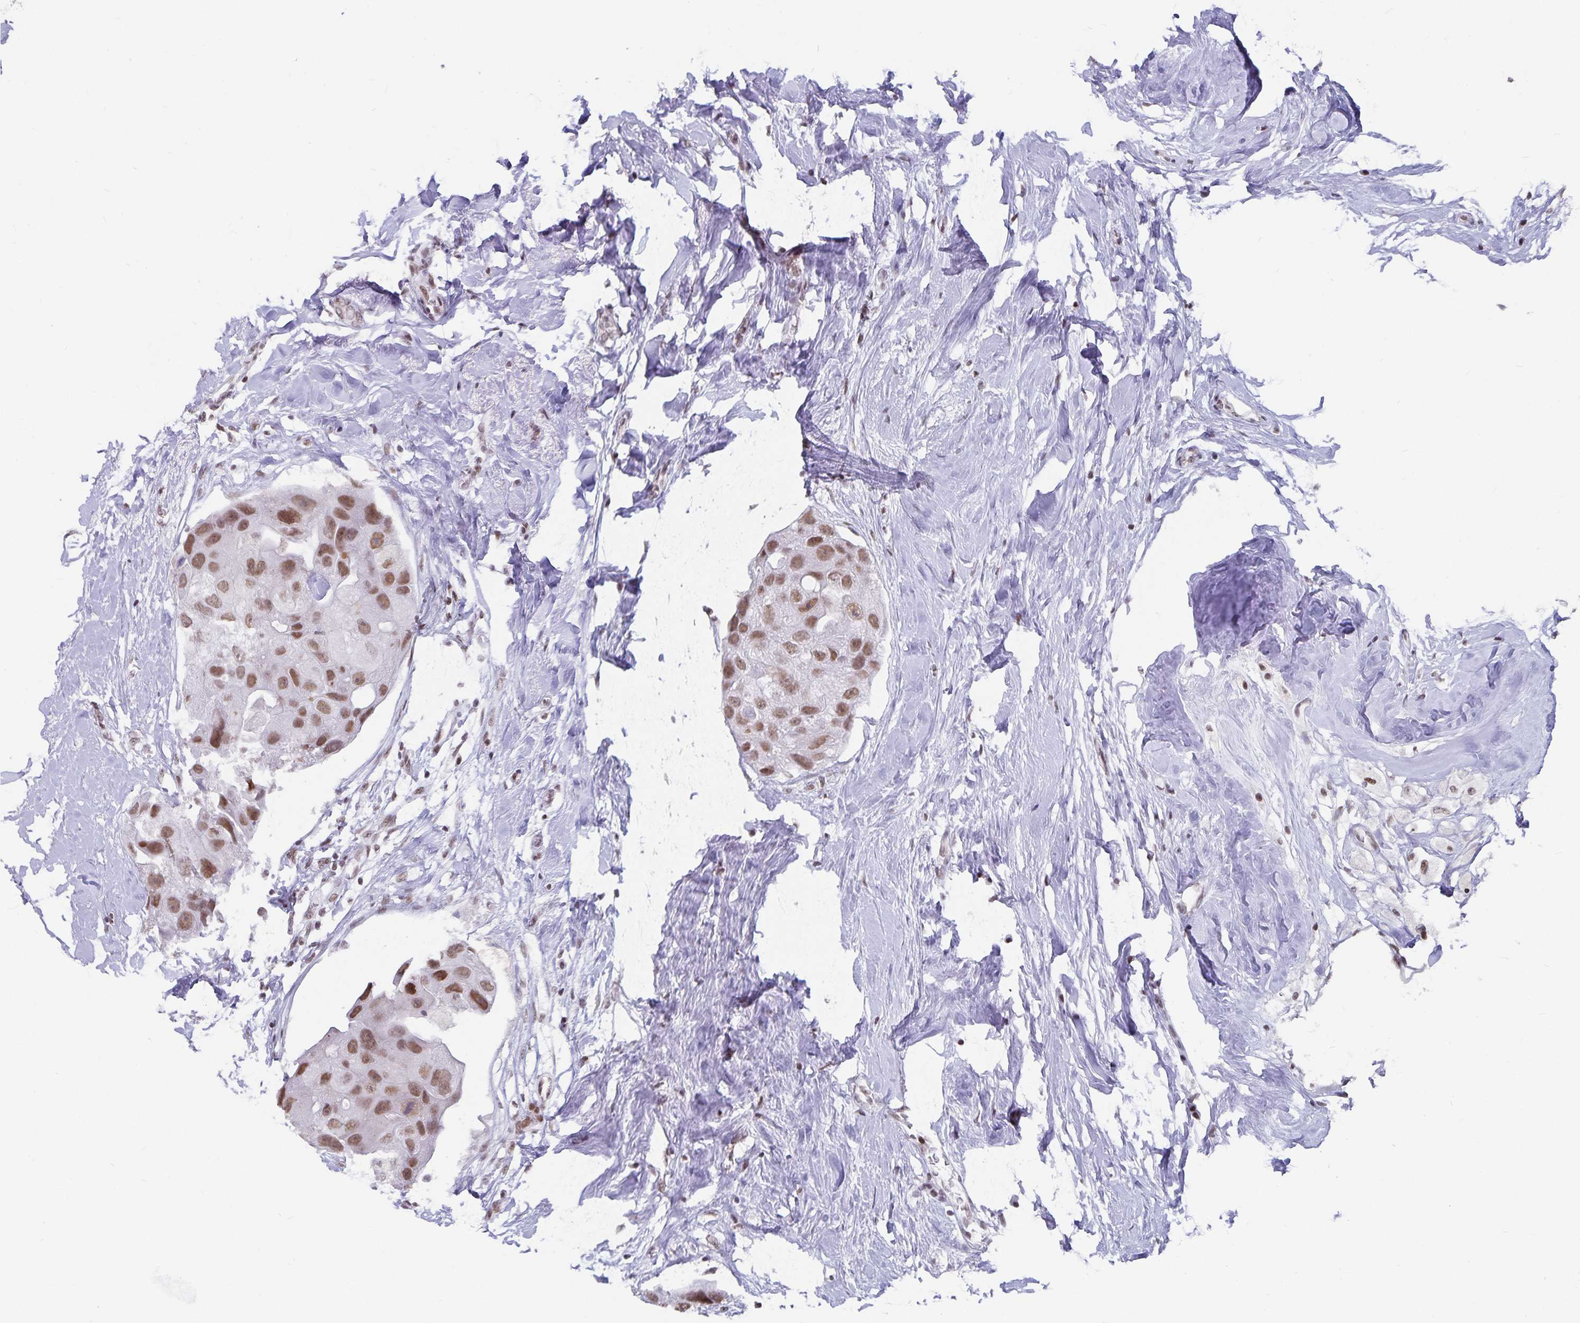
{"staining": {"intensity": "moderate", "quantity": ">75%", "location": "nuclear"}, "tissue": "breast cancer", "cell_type": "Tumor cells", "image_type": "cancer", "snomed": [{"axis": "morphology", "description": "Duct carcinoma"}, {"axis": "topography", "description": "Breast"}], "caption": "Breast invasive ductal carcinoma stained with a brown dye reveals moderate nuclear positive positivity in about >75% of tumor cells.", "gene": "PBX2", "patient": {"sex": "female", "age": 43}}